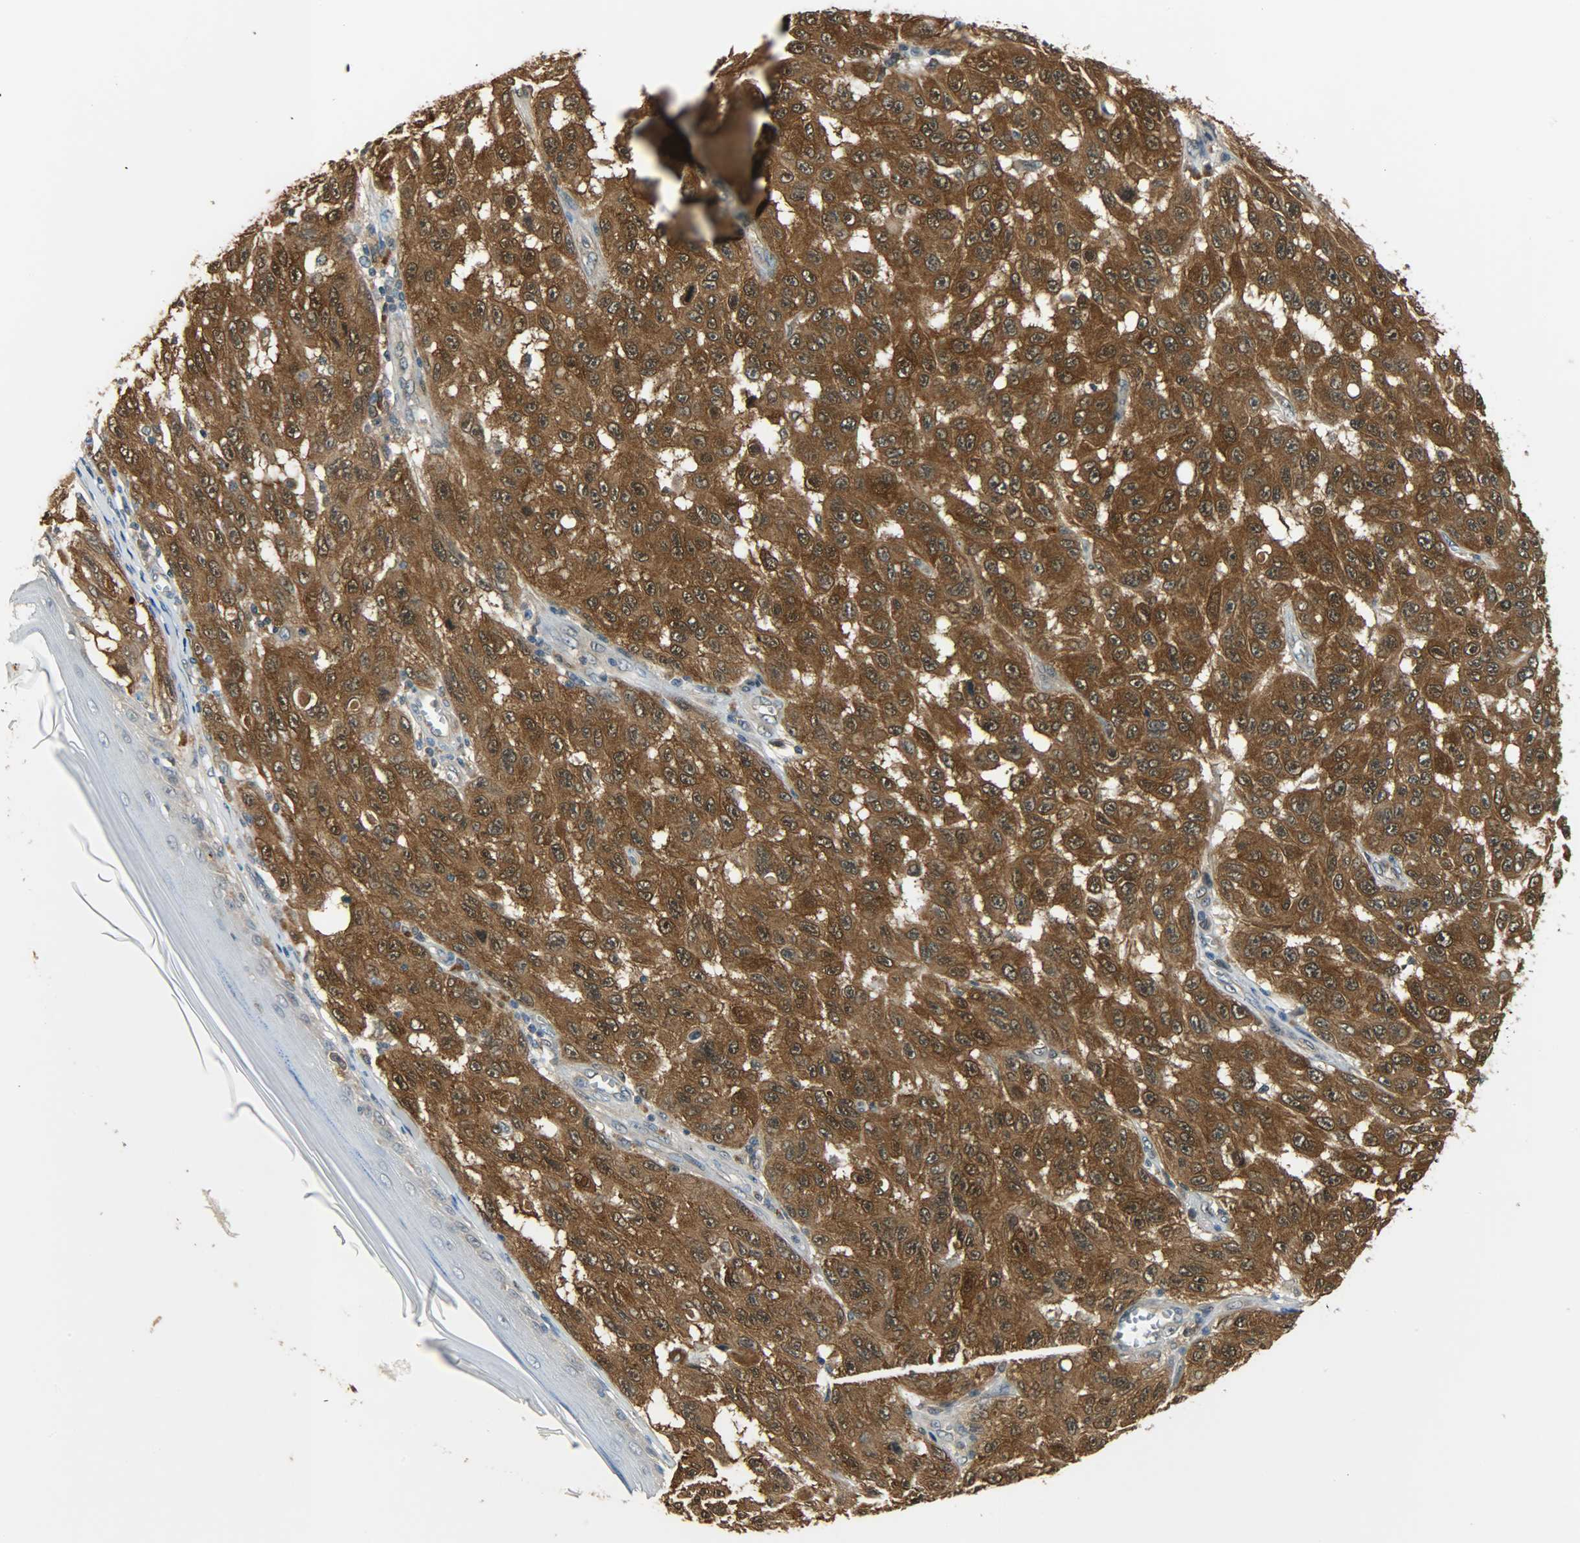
{"staining": {"intensity": "strong", "quantity": ">75%", "location": "cytoplasmic/membranous,nuclear"}, "tissue": "melanoma", "cell_type": "Tumor cells", "image_type": "cancer", "snomed": [{"axis": "morphology", "description": "Malignant melanoma, NOS"}, {"axis": "topography", "description": "Skin"}], "caption": "Human malignant melanoma stained with a protein marker displays strong staining in tumor cells.", "gene": "EIF4EBP1", "patient": {"sex": "male", "age": 30}}